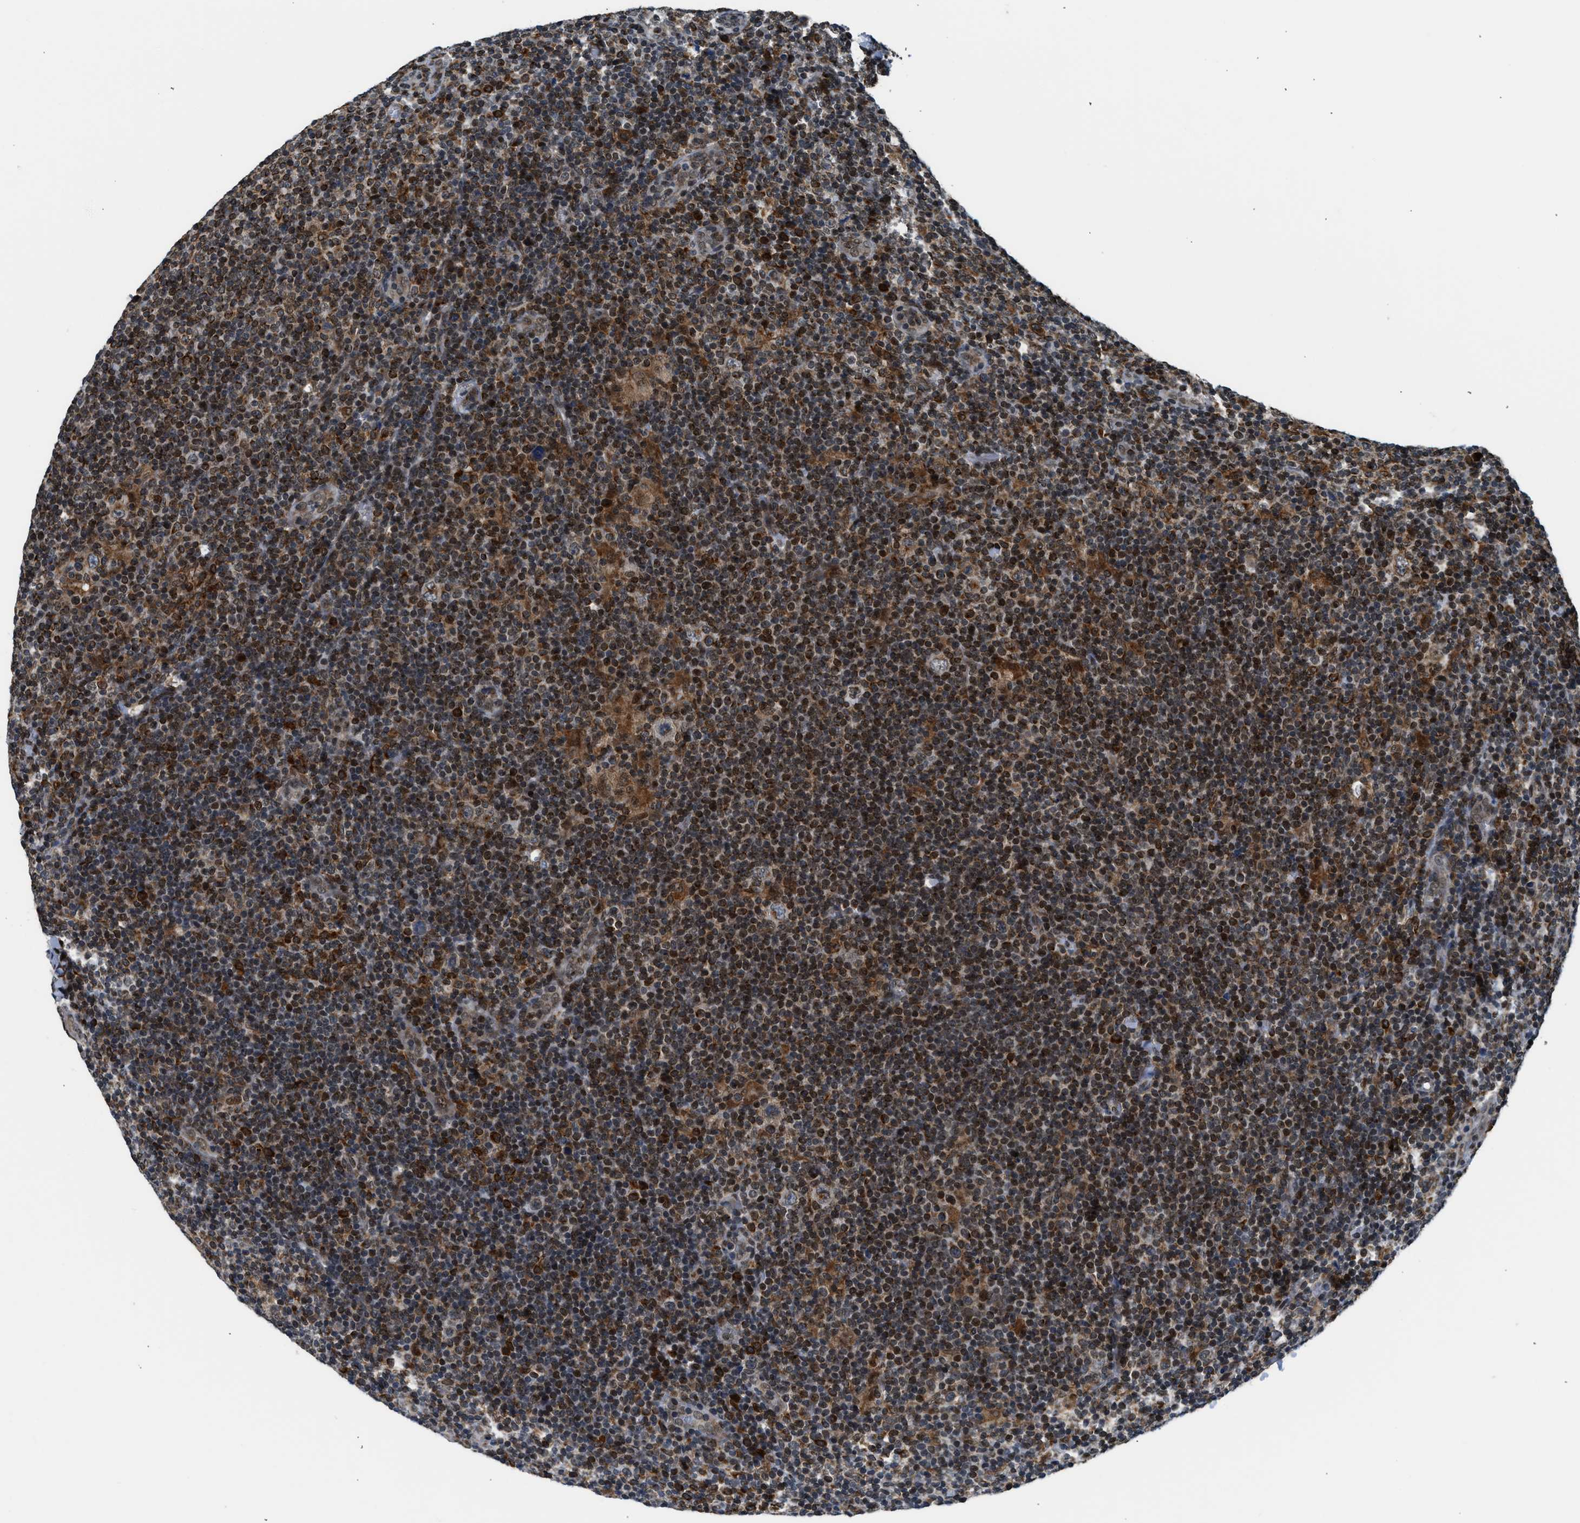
{"staining": {"intensity": "moderate", "quantity": "25%-75%", "location": "cytoplasmic/membranous"}, "tissue": "lymphoma", "cell_type": "Tumor cells", "image_type": "cancer", "snomed": [{"axis": "morphology", "description": "Hodgkin's disease, NOS"}, {"axis": "topography", "description": "Lymph node"}], "caption": "Immunohistochemical staining of Hodgkin's disease displays medium levels of moderate cytoplasmic/membranous protein expression in about 25%-75% of tumor cells. Nuclei are stained in blue.", "gene": "RETREG3", "patient": {"sex": "female", "age": 57}}